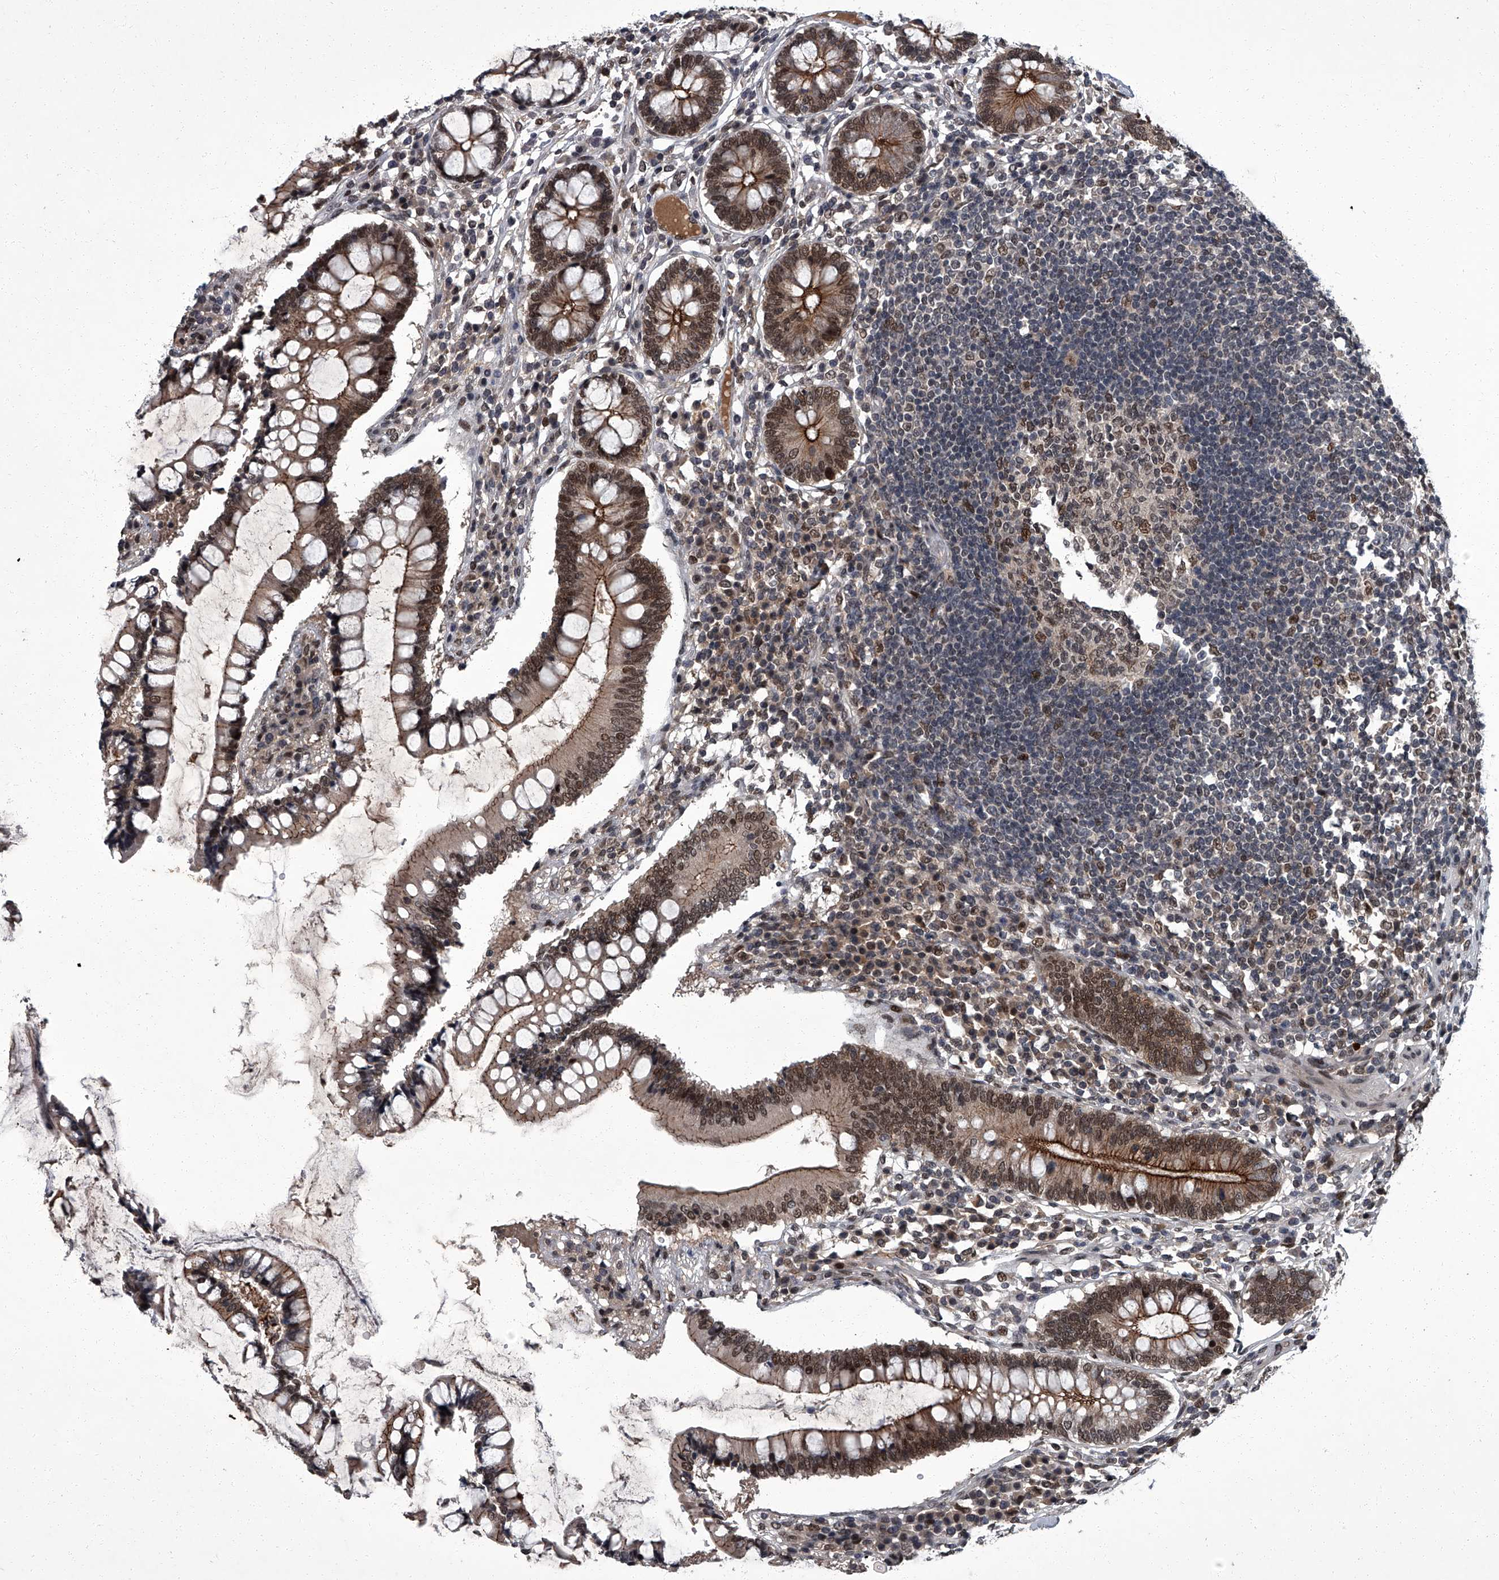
{"staining": {"intensity": "weak", "quantity": "25%-75%", "location": "cytoplasmic/membranous"}, "tissue": "colon", "cell_type": "Endothelial cells", "image_type": "normal", "snomed": [{"axis": "morphology", "description": "Normal tissue, NOS"}, {"axis": "topography", "description": "Colon"}], "caption": "Immunohistochemistry (IHC) image of normal human colon stained for a protein (brown), which exhibits low levels of weak cytoplasmic/membranous staining in about 25%-75% of endothelial cells.", "gene": "ZNF518B", "patient": {"sex": "female", "age": 79}}